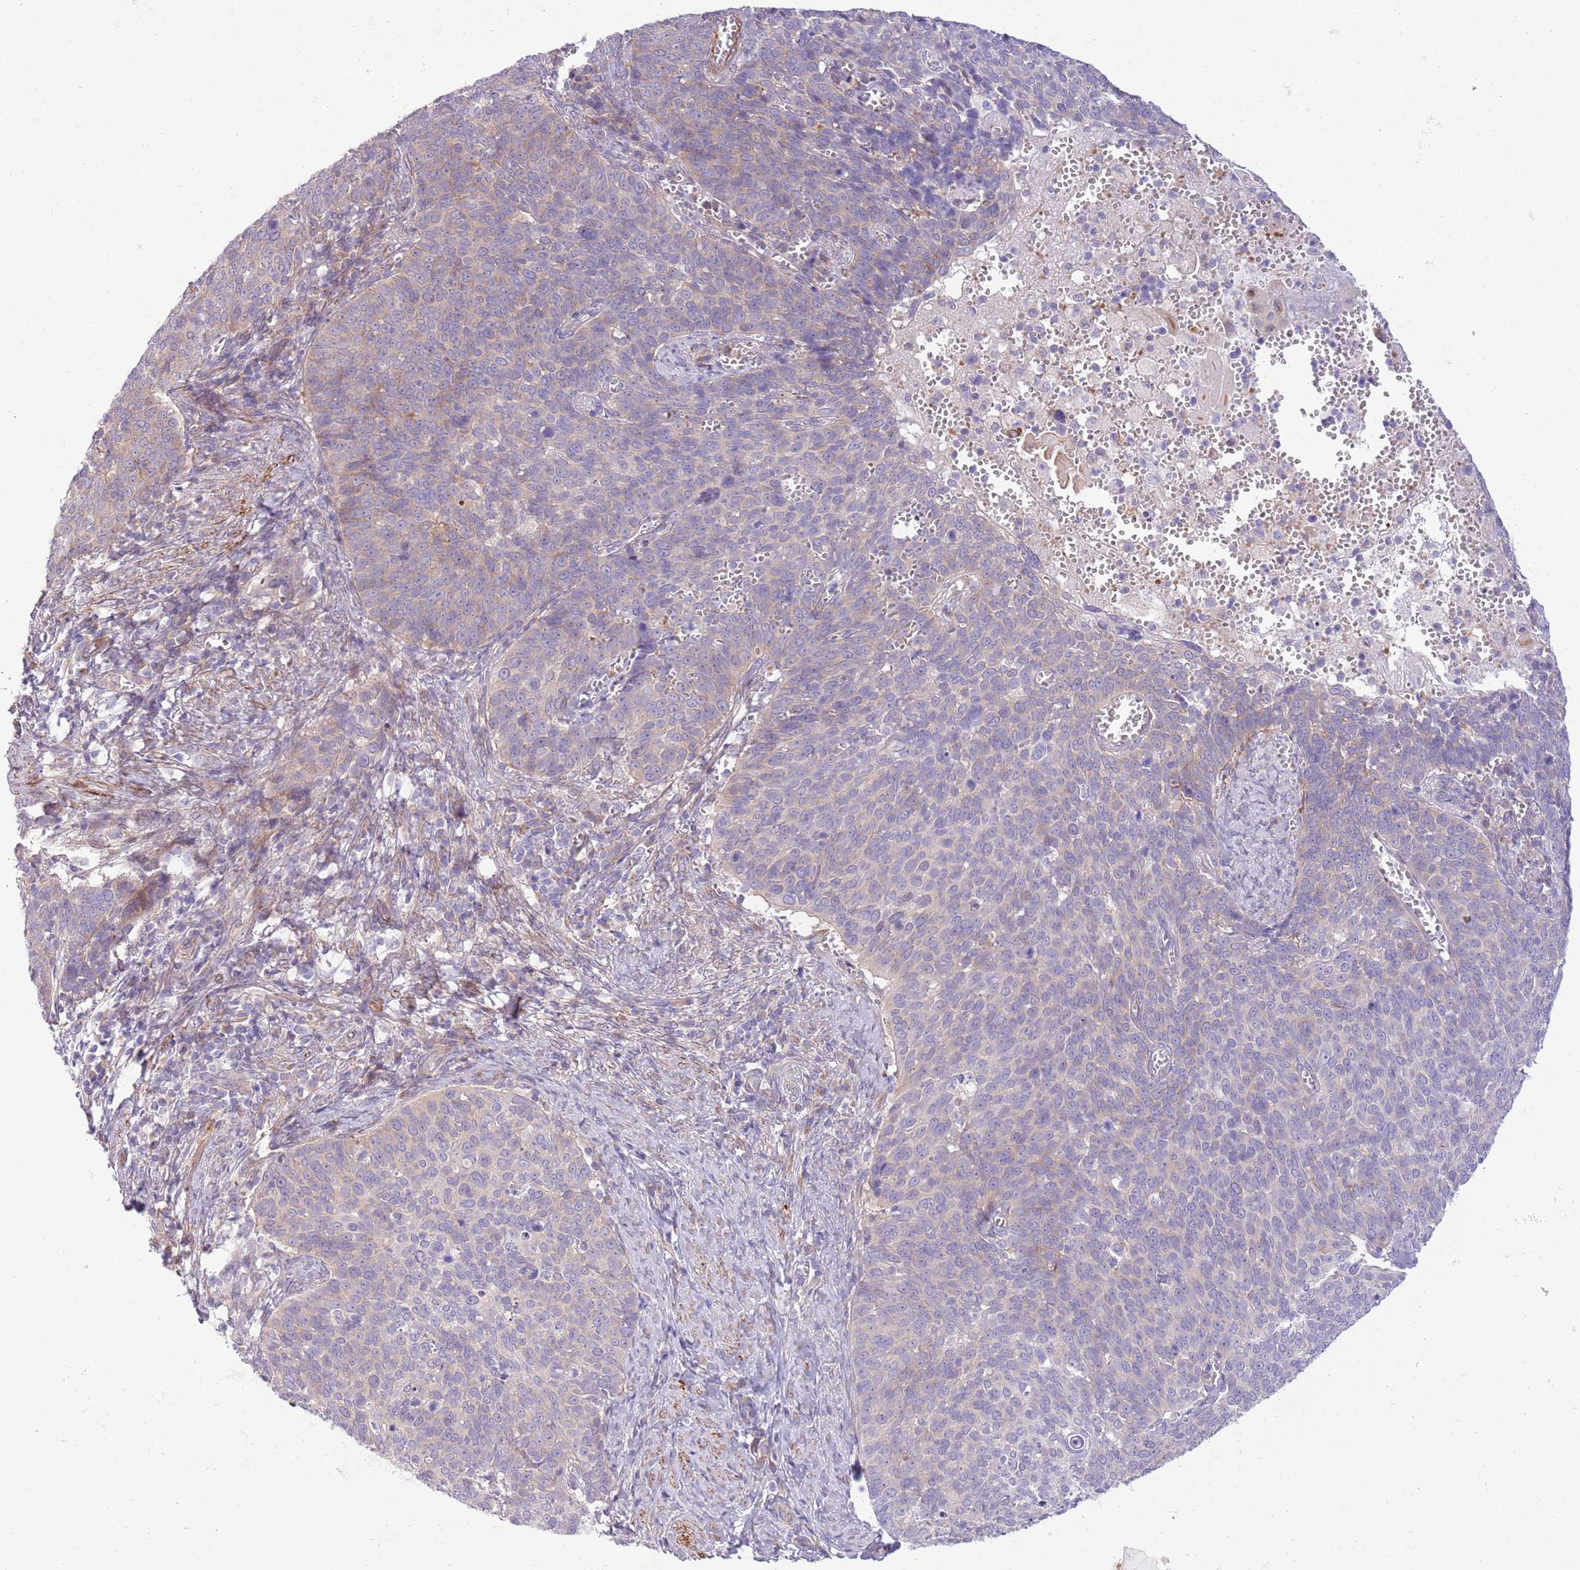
{"staining": {"intensity": "weak", "quantity": "25%-75%", "location": "cytoplasmic/membranous"}, "tissue": "cervical cancer", "cell_type": "Tumor cells", "image_type": "cancer", "snomed": [{"axis": "morphology", "description": "Normal tissue, NOS"}, {"axis": "morphology", "description": "Squamous cell carcinoma, NOS"}, {"axis": "topography", "description": "Cervix"}], "caption": "Tumor cells display low levels of weak cytoplasmic/membranous positivity in about 25%-75% of cells in cervical cancer (squamous cell carcinoma).", "gene": "ZC4H2", "patient": {"sex": "female", "age": 39}}